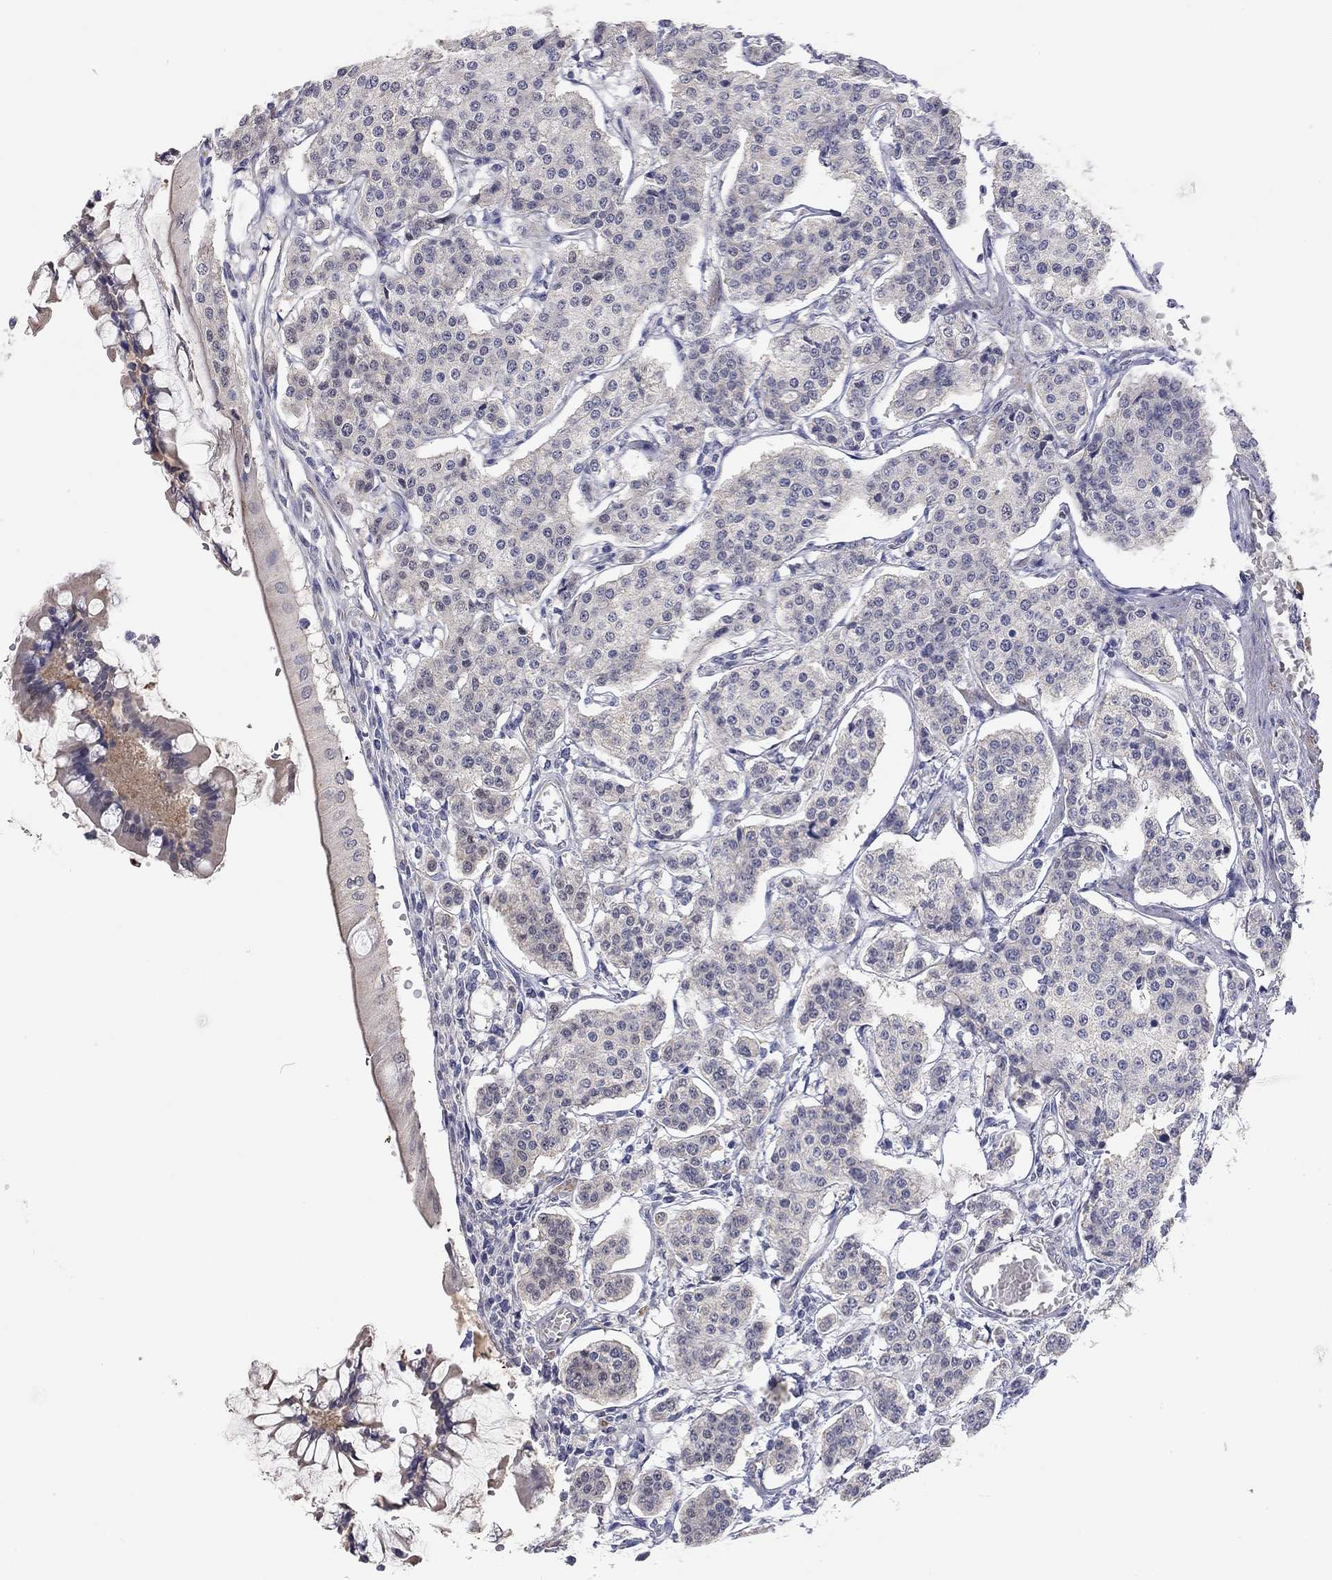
{"staining": {"intensity": "negative", "quantity": "none", "location": "none"}, "tissue": "carcinoid", "cell_type": "Tumor cells", "image_type": "cancer", "snomed": [{"axis": "morphology", "description": "Carcinoid, malignant, NOS"}, {"axis": "topography", "description": "Small intestine"}], "caption": "Carcinoid (malignant) stained for a protein using immunohistochemistry (IHC) reveals no expression tumor cells.", "gene": "PAPSS2", "patient": {"sex": "female", "age": 65}}